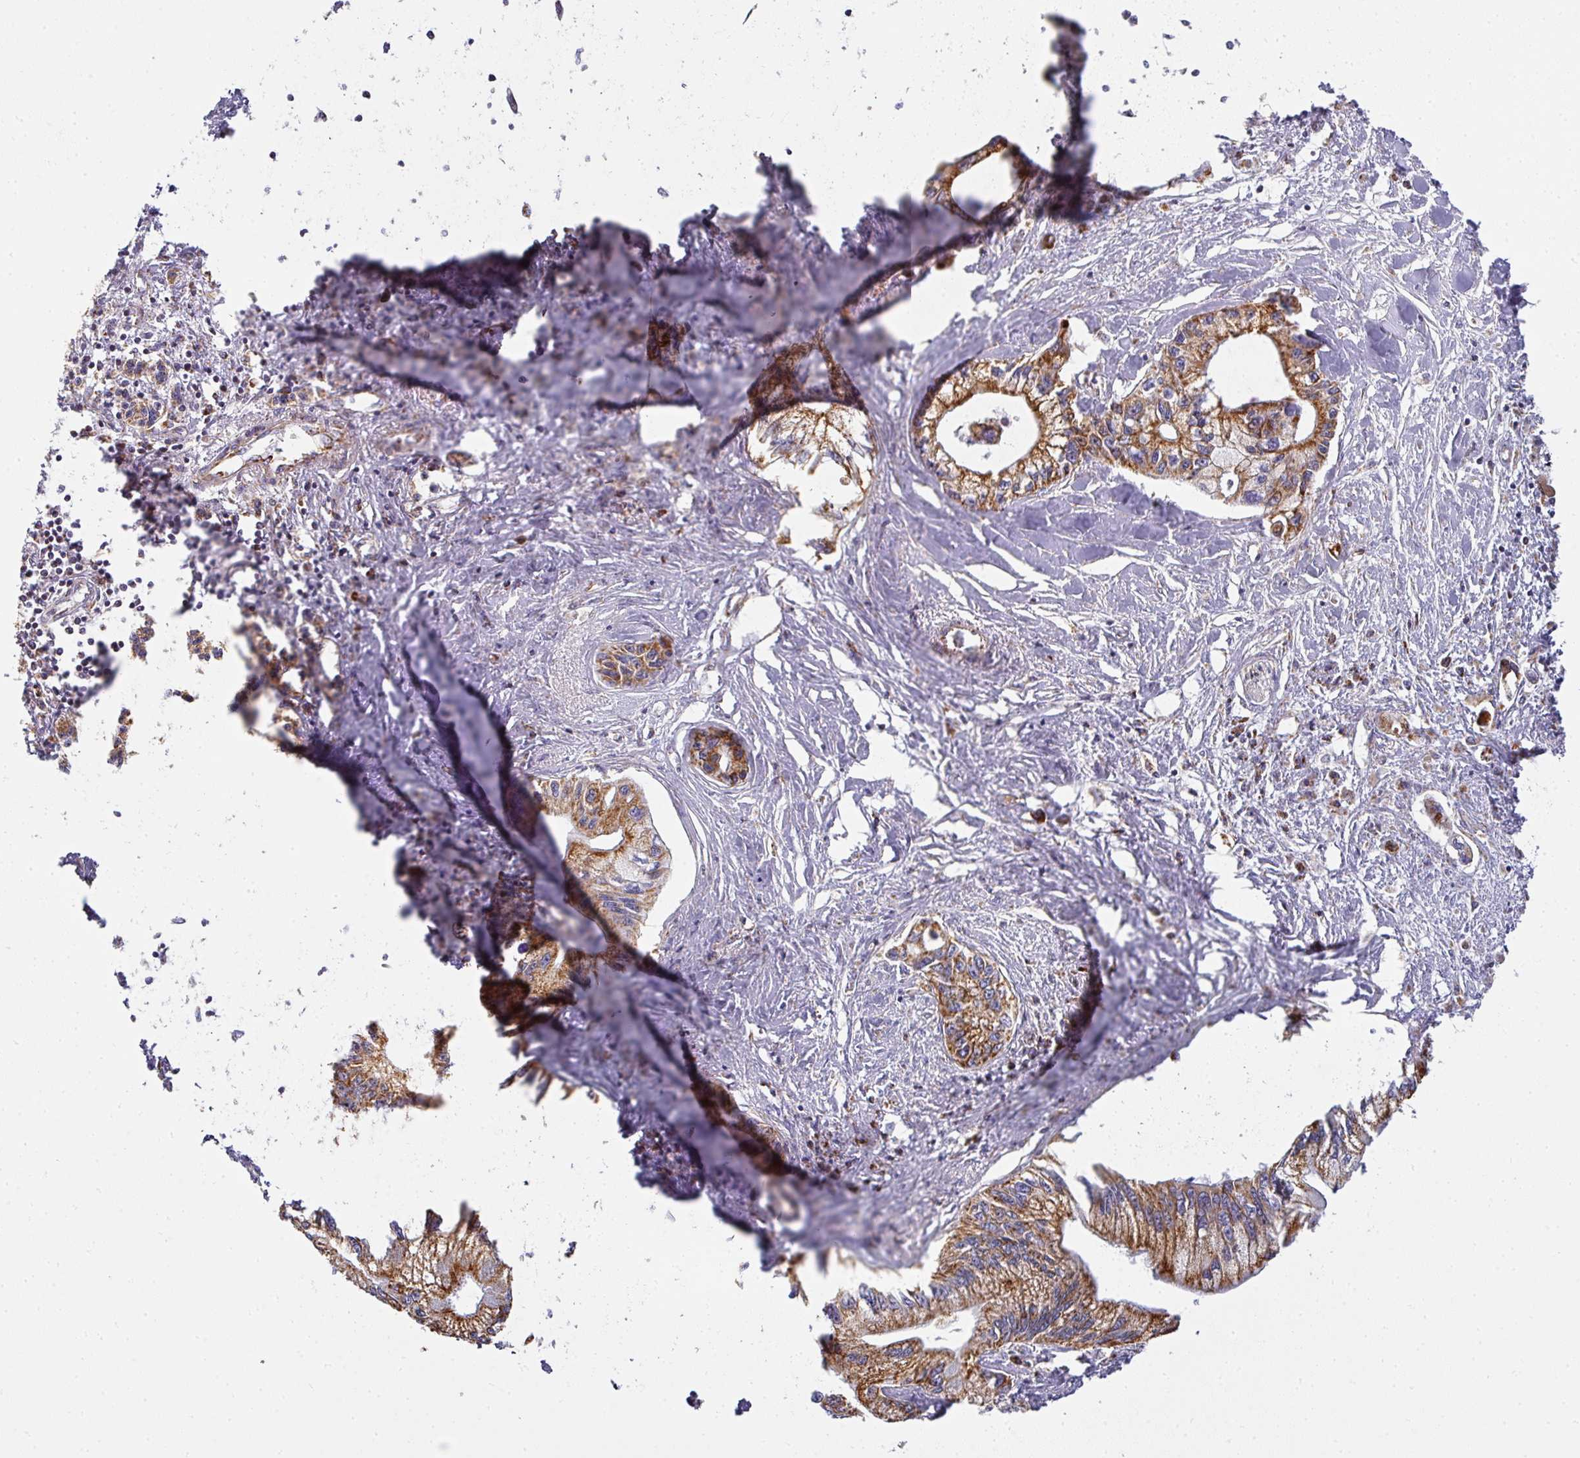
{"staining": {"intensity": "strong", "quantity": ">75%", "location": "cytoplasmic/membranous"}, "tissue": "pancreatic cancer", "cell_type": "Tumor cells", "image_type": "cancer", "snomed": [{"axis": "morphology", "description": "Adenocarcinoma, NOS"}, {"axis": "topography", "description": "Pancreas"}], "caption": "Brown immunohistochemical staining in pancreatic cancer demonstrates strong cytoplasmic/membranous positivity in about >75% of tumor cells.", "gene": "UQCRFS1", "patient": {"sex": "male", "age": 61}}